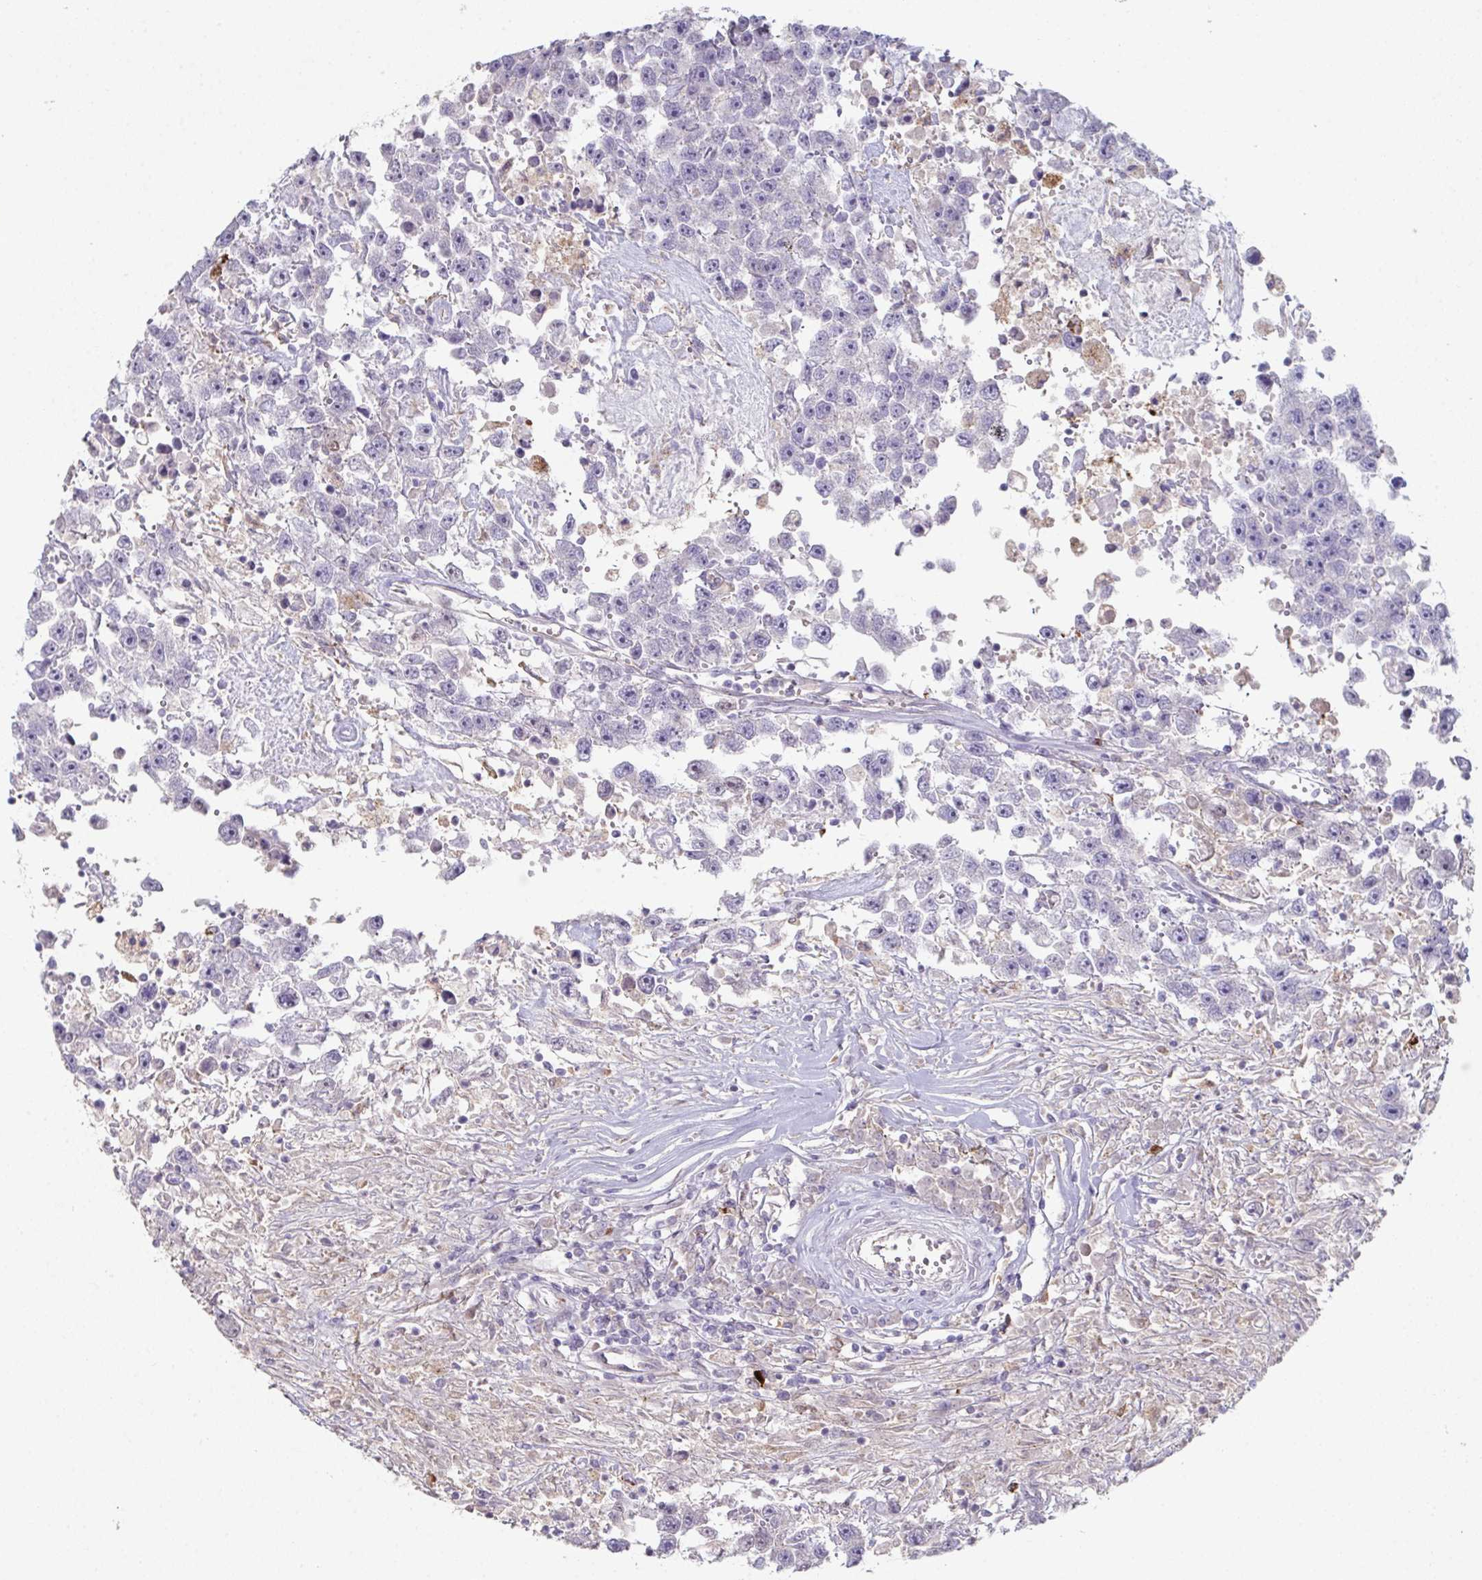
{"staining": {"intensity": "negative", "quantity": "none", "location": "none"}, "tissue": "testis cancer", "cell_type": "Tumor cells", "image_type": "cancer", "snomed": [{"axis": "morphology", "description": "Carcinoma, Embryonal, NOS"}, {"axis": "topography", "description": "Testis"}], "caption": "Immunohistochemical staining of human embryonal carcinoma (testis) shows no significant expression in tumor cells.", "gene": "ADAM21", "patient": {"sex": "male", "age": 83}}